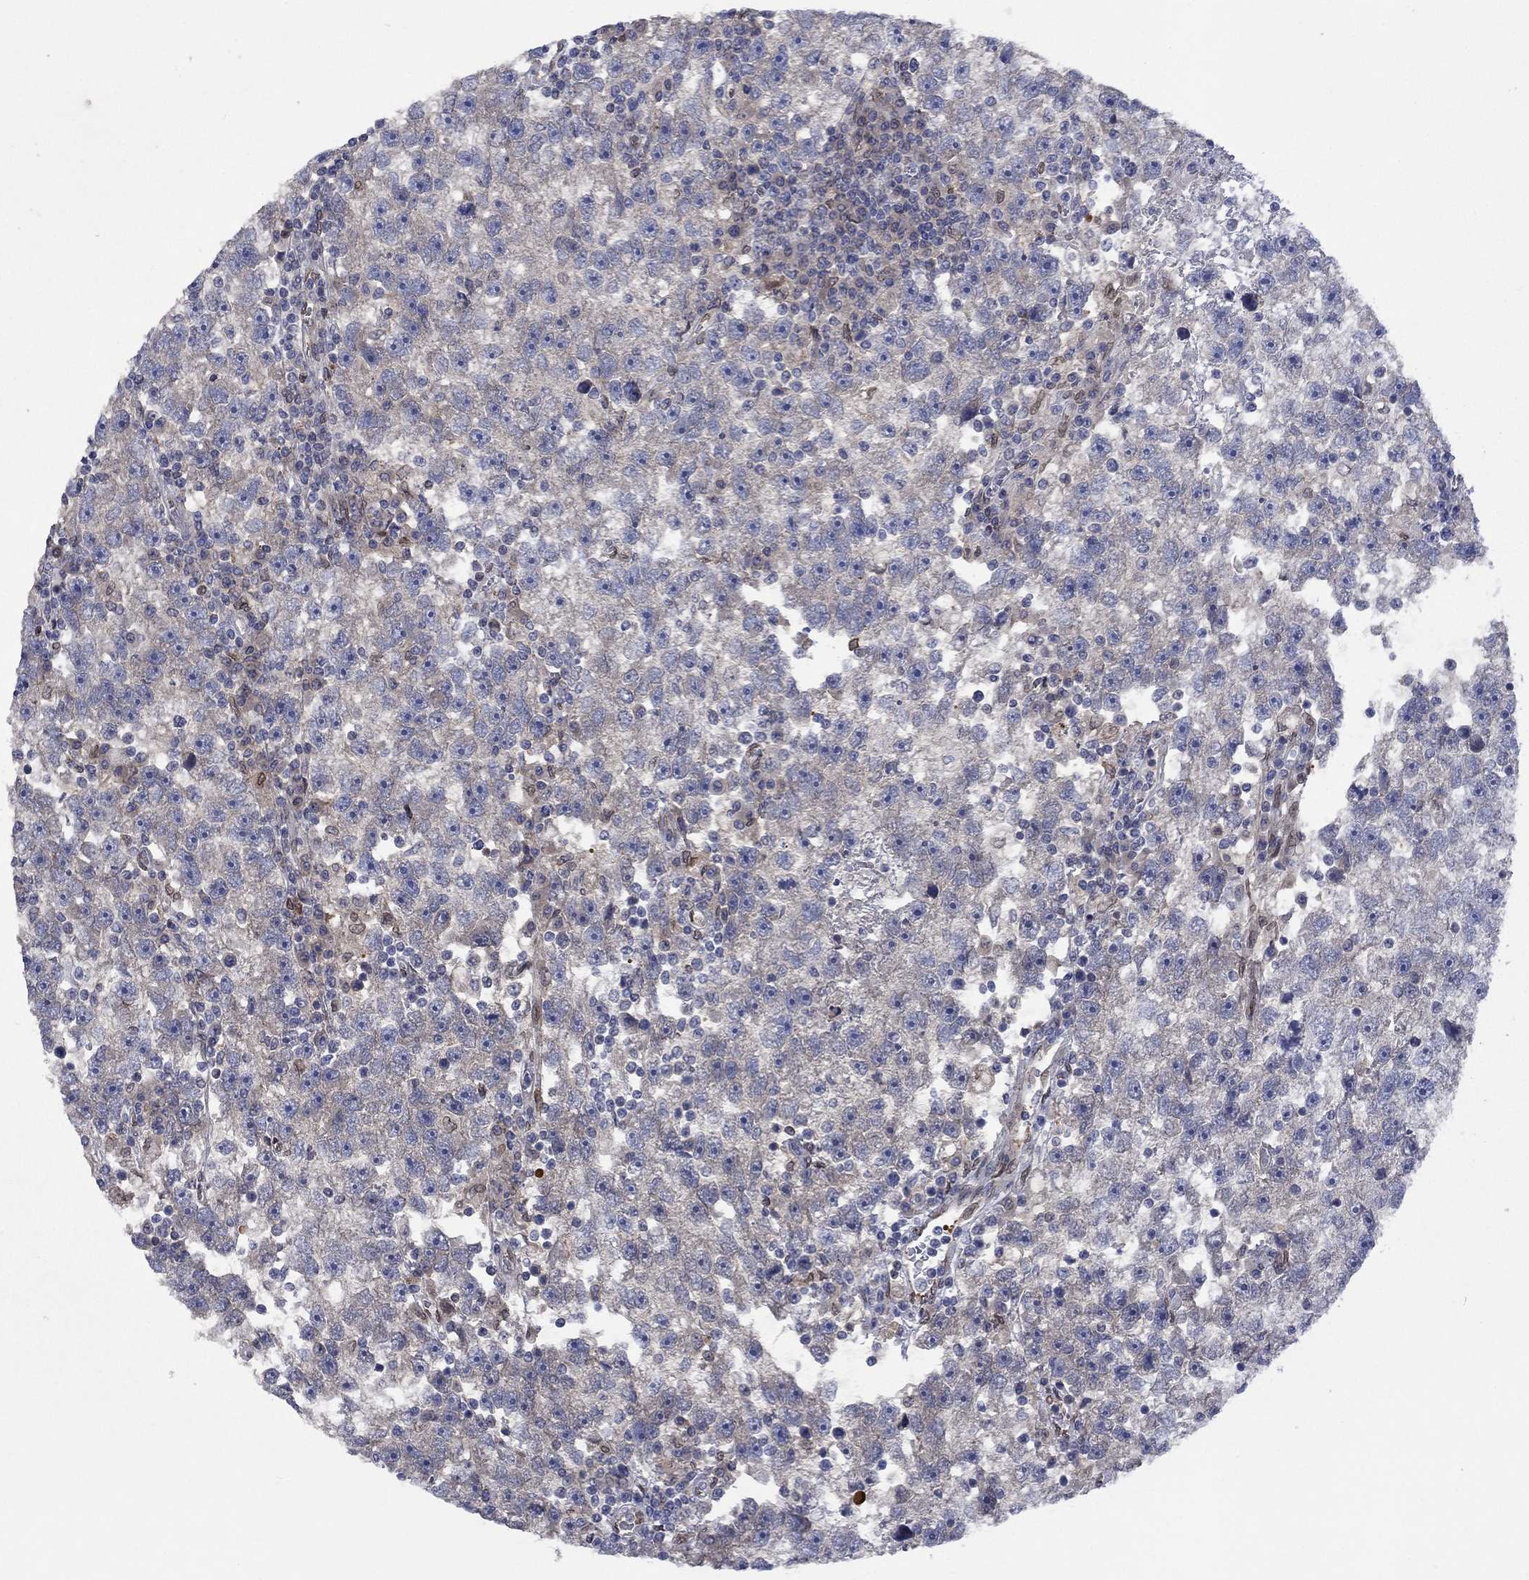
{"staining": {"intensity": "negative", "quantity": "none", "location": "none"}, "tissue": "testis cancer", "cell_type": "Tumor cells", "image_type": "cancer", "snomed": [{"axis": "morphology", "description": "Seminoma, NOS"}, {"axis": "topography", "description": "Testis"}], "caption": "Immunohistochemistry histopathology image of testis cancer (seminoma) stained for a protein (brown), which shows no positivity in tumor cells.", "gene": "EMC9", "patient": {"sex": "male", "age": 47}}